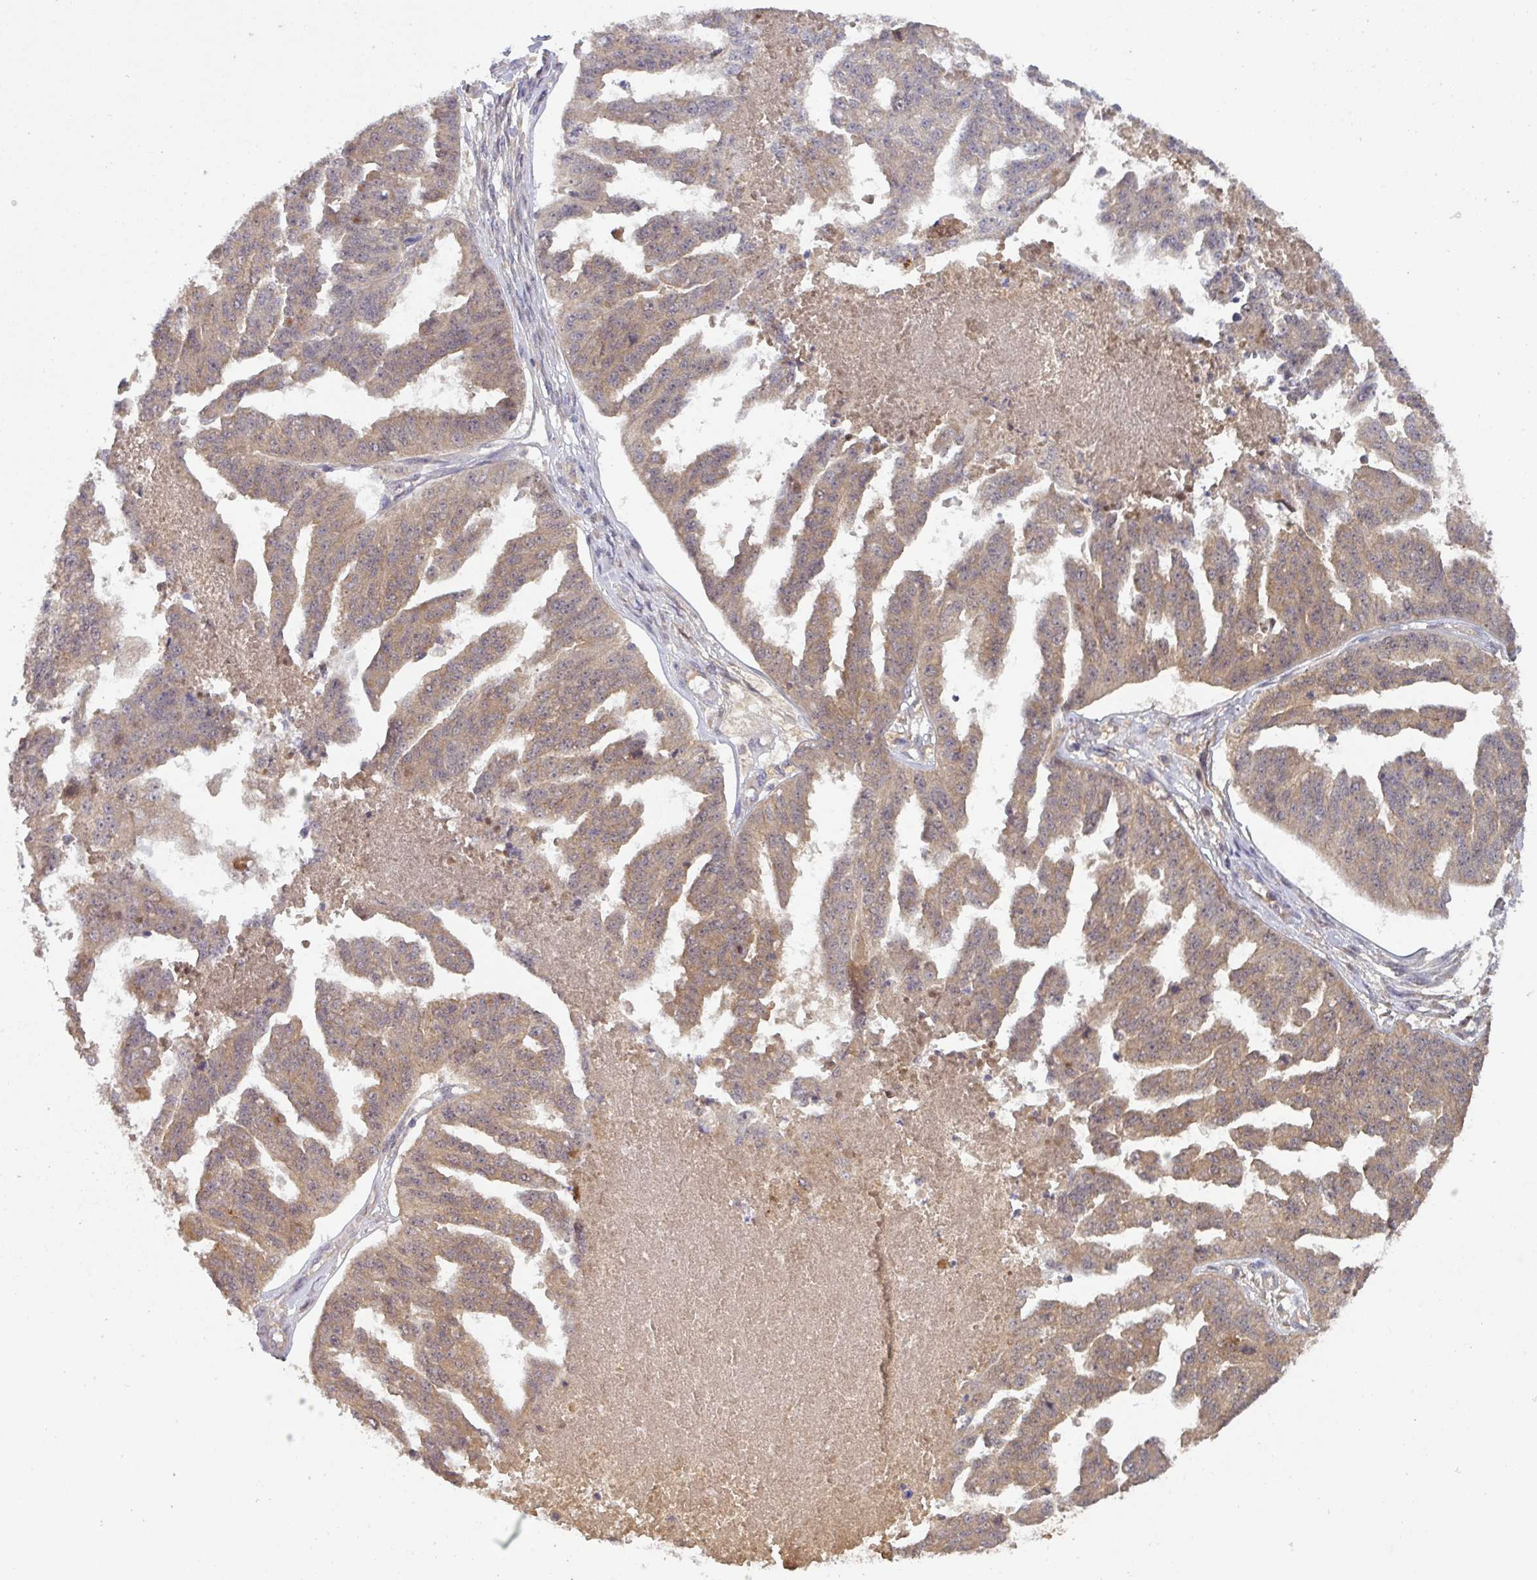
{"staining": {"intensity": "moderate", "quantity": ">75%", "location": "cytoplasmic/membranous"}, "tissue": "ovarian cancer", "cell_type": "Tumor cells", "image_type": "cancer", "snomed": [{"axis": "morphology", "description": "Cystadenocarcinoma, serous, NOS"}, {"axis": "topography", "description": "Ovary"}], "caption": "IHC of human ovarian cancer shows medium levels of moderate cytoplasmic/membranous positivity in approximately >75% of tumor cells. The staining is performed using DAB brown chromogen to label protein expression. The nuclei are counter-stained blue using hematoxylin.", "gene": "CCDC121", "patient": {"sex": "female", "age": 58}}